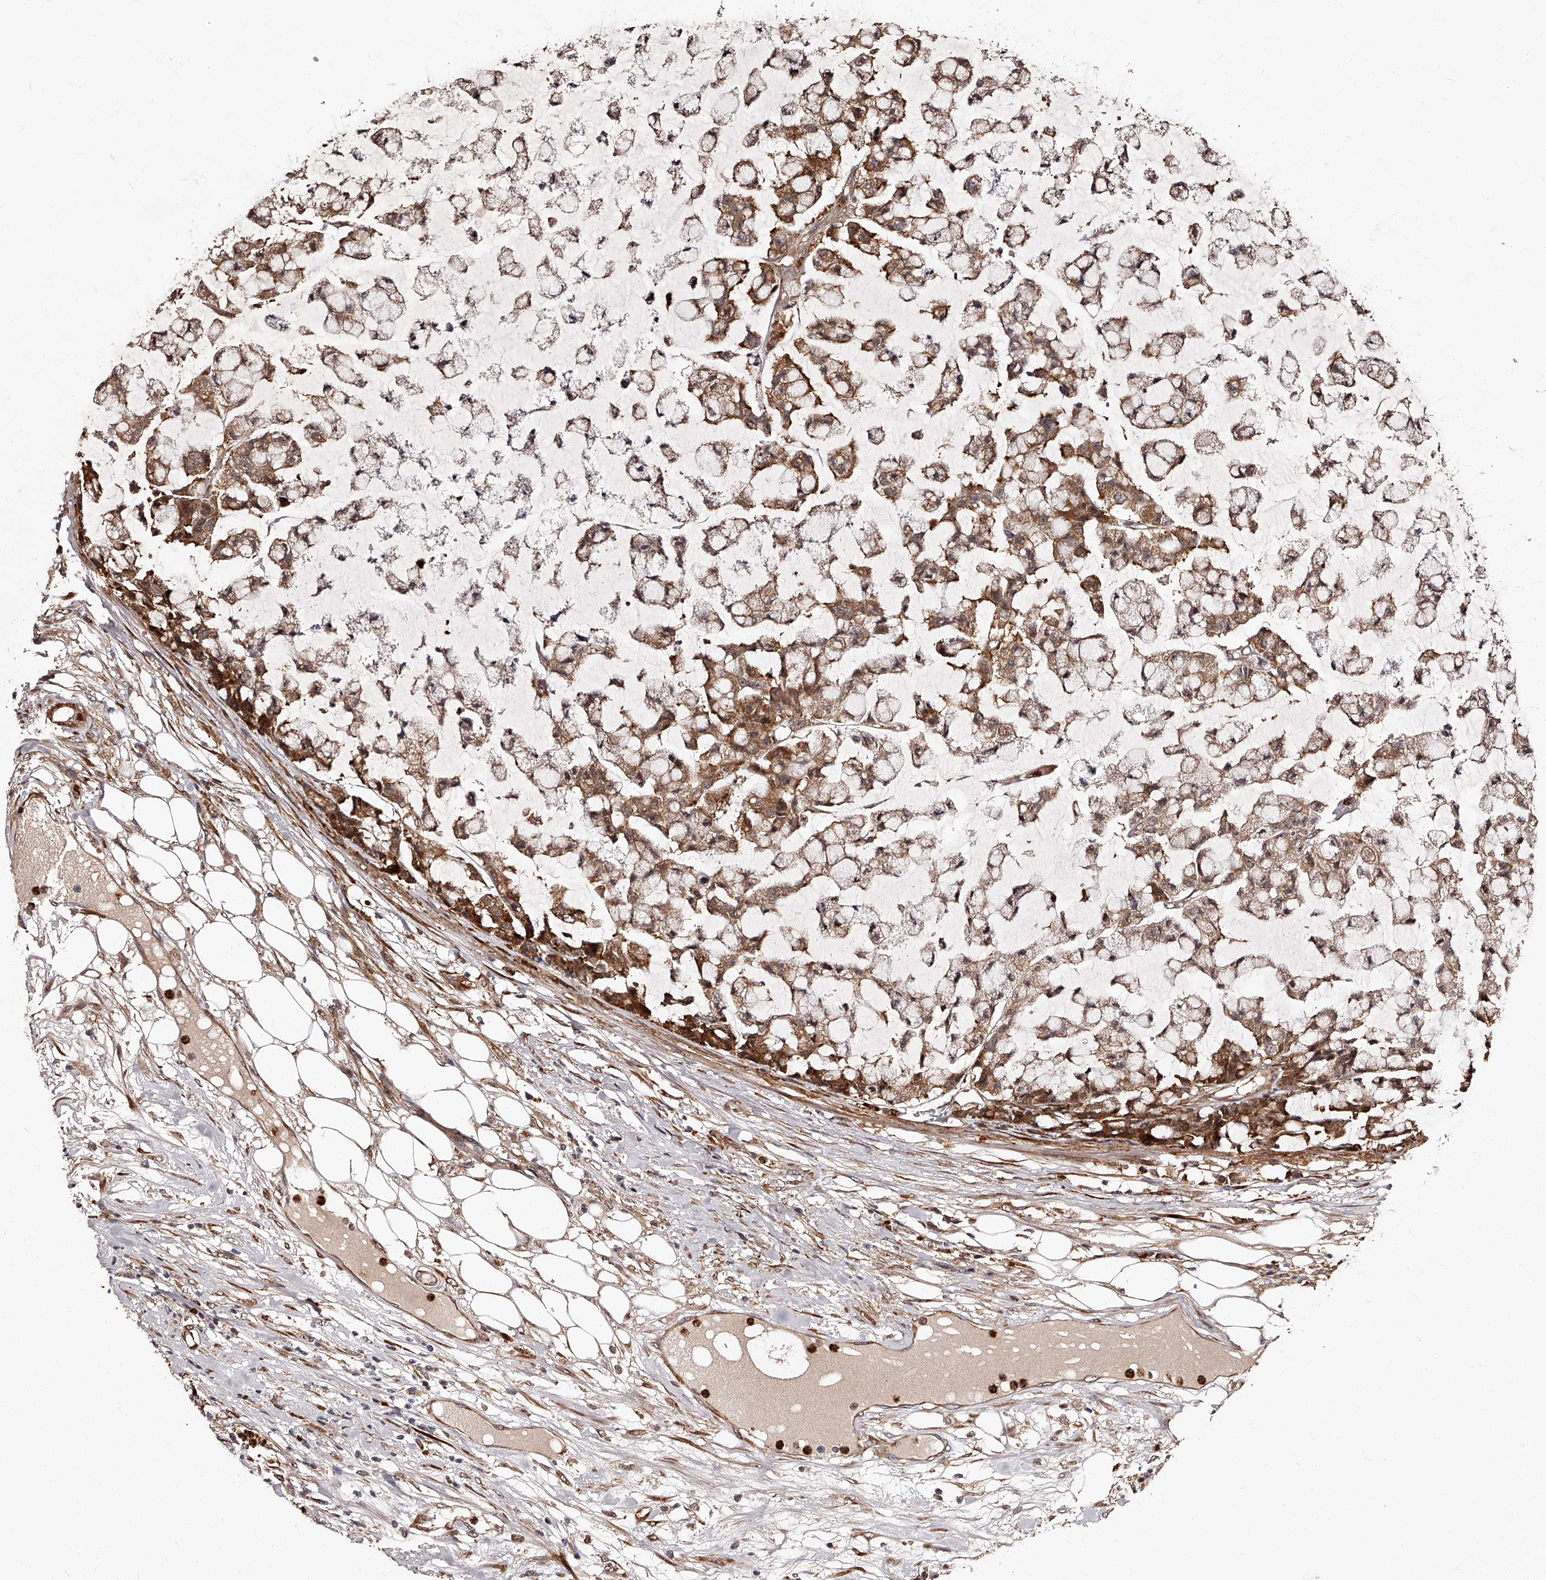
{"staining": {"intensity": "moderate", "quantity": ">75%", "location": "cytoplasmic/membranous"}, "tissue": "colorectal cancer", "cell_type": "Tumor cells", "image_type": "cancer", "snomed": [{"axis": "morphology", "description": "Adenocarcinoma, NOS"}, {"axis": "topography", "description": "Colon"}], "caption": "Immunohistochemistry (IHC) of colorectal cancer (adenocarcinoma) displays medium levels of moderate cytoplasmic/membranous positivity in about >75% of tumor cells. The staining is performed using DAB (3,3'-diaminobenzidine) brown chromogen to label protein expression. The nuclei are counter-stained blue using hematoxylin.", "gene": "RSC1A1", "patient": {"sex": "female", "age": 84}}